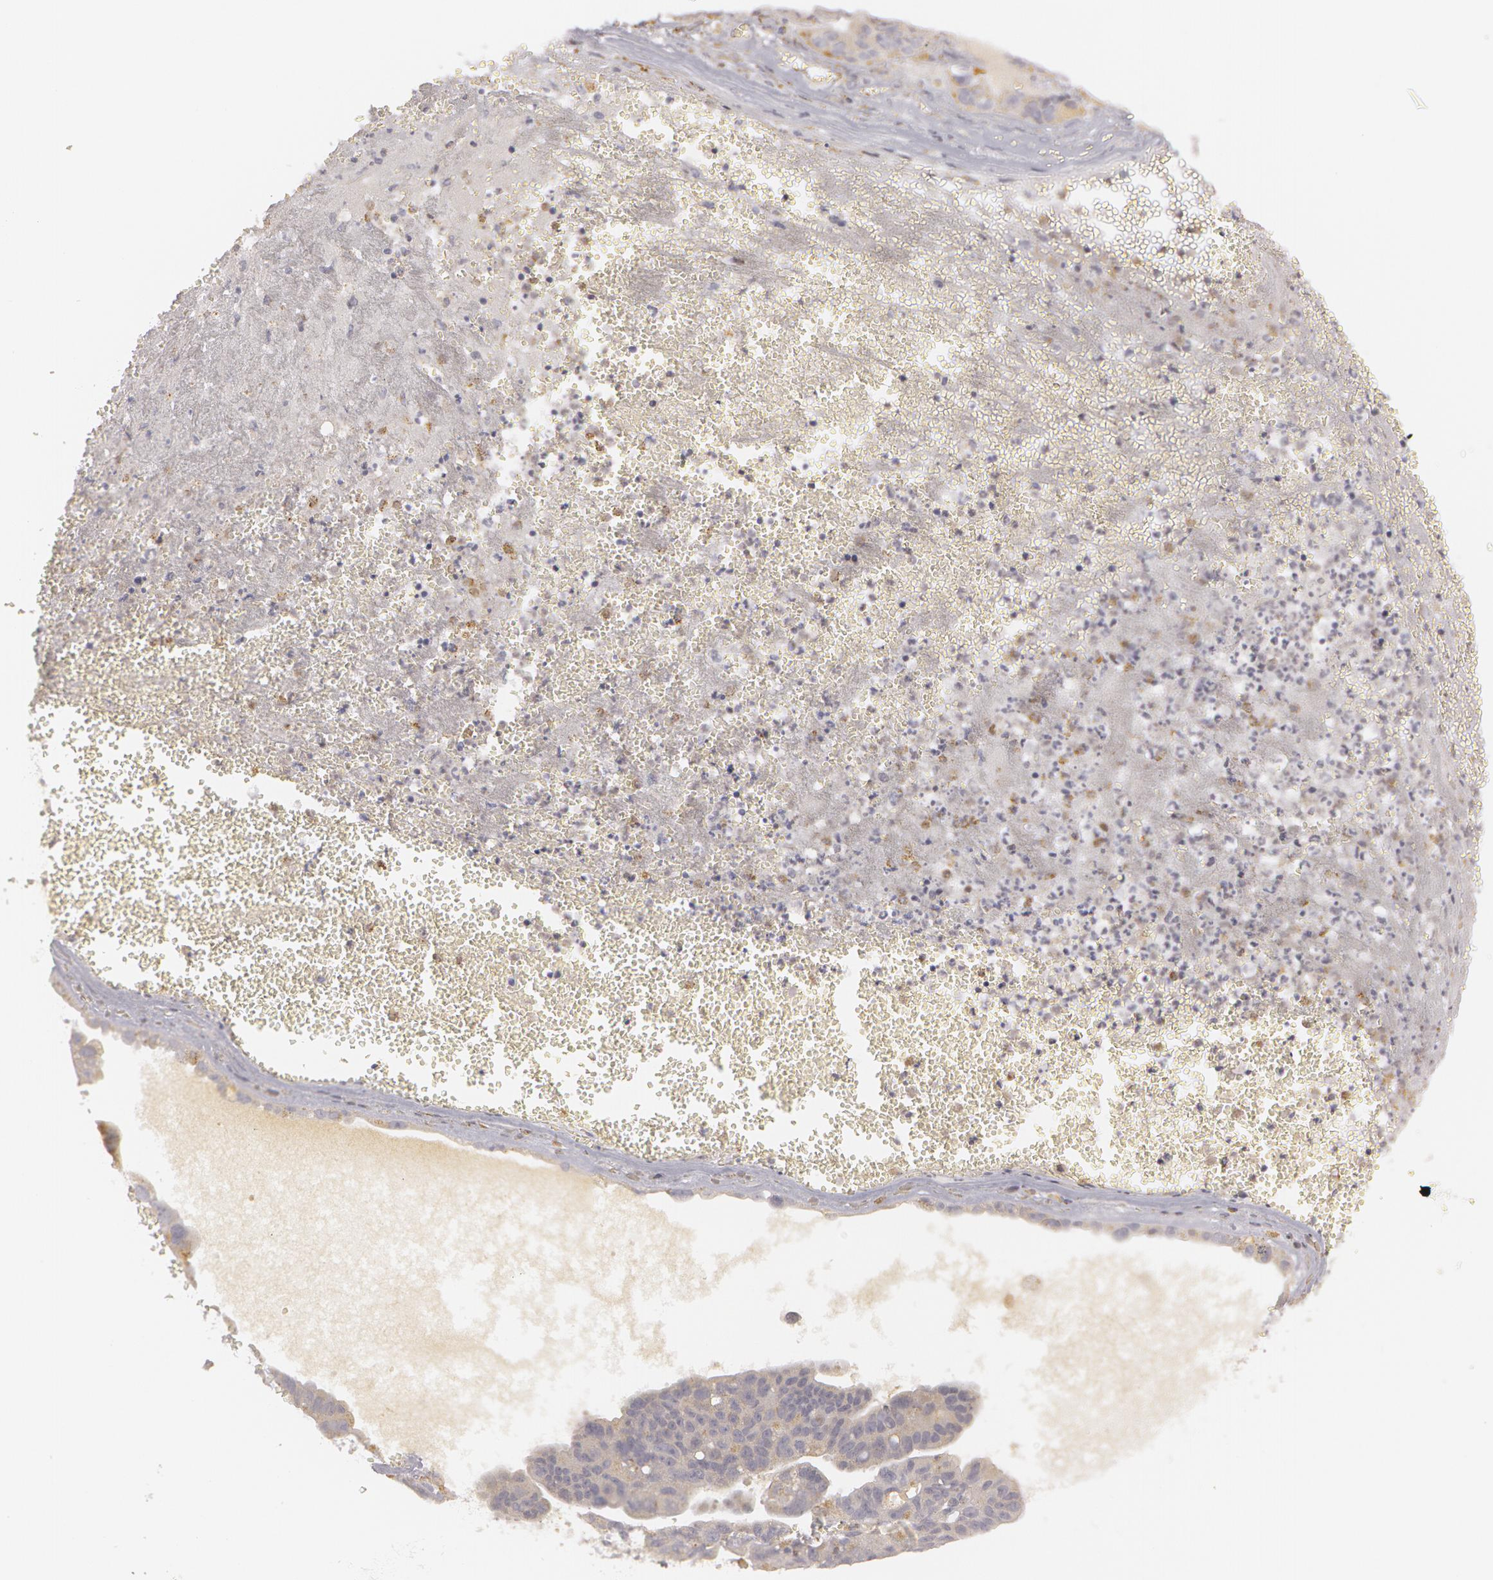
{"staining": {"intensity": "weak", "quantity": "25%-75%", "location": "cytoplasmic/membranous"}, "tissue": "ovarian cancer", "cell_type": "Tumor cells", "image_type": "cancer", "snomed": [{"axis": "morphology", "description": "Carcinoma, endometroid"}, {"axis": "topography", "description": "Ovary"}], "caption": "DAB immunohistochemical staining of human ovarian cancer demonstrates weak cytoplasmic/membranous protein positivity in about 25%-75% of tumor cells.", "gene": "C7", "patient": {"sex": "female", "age": 85}}